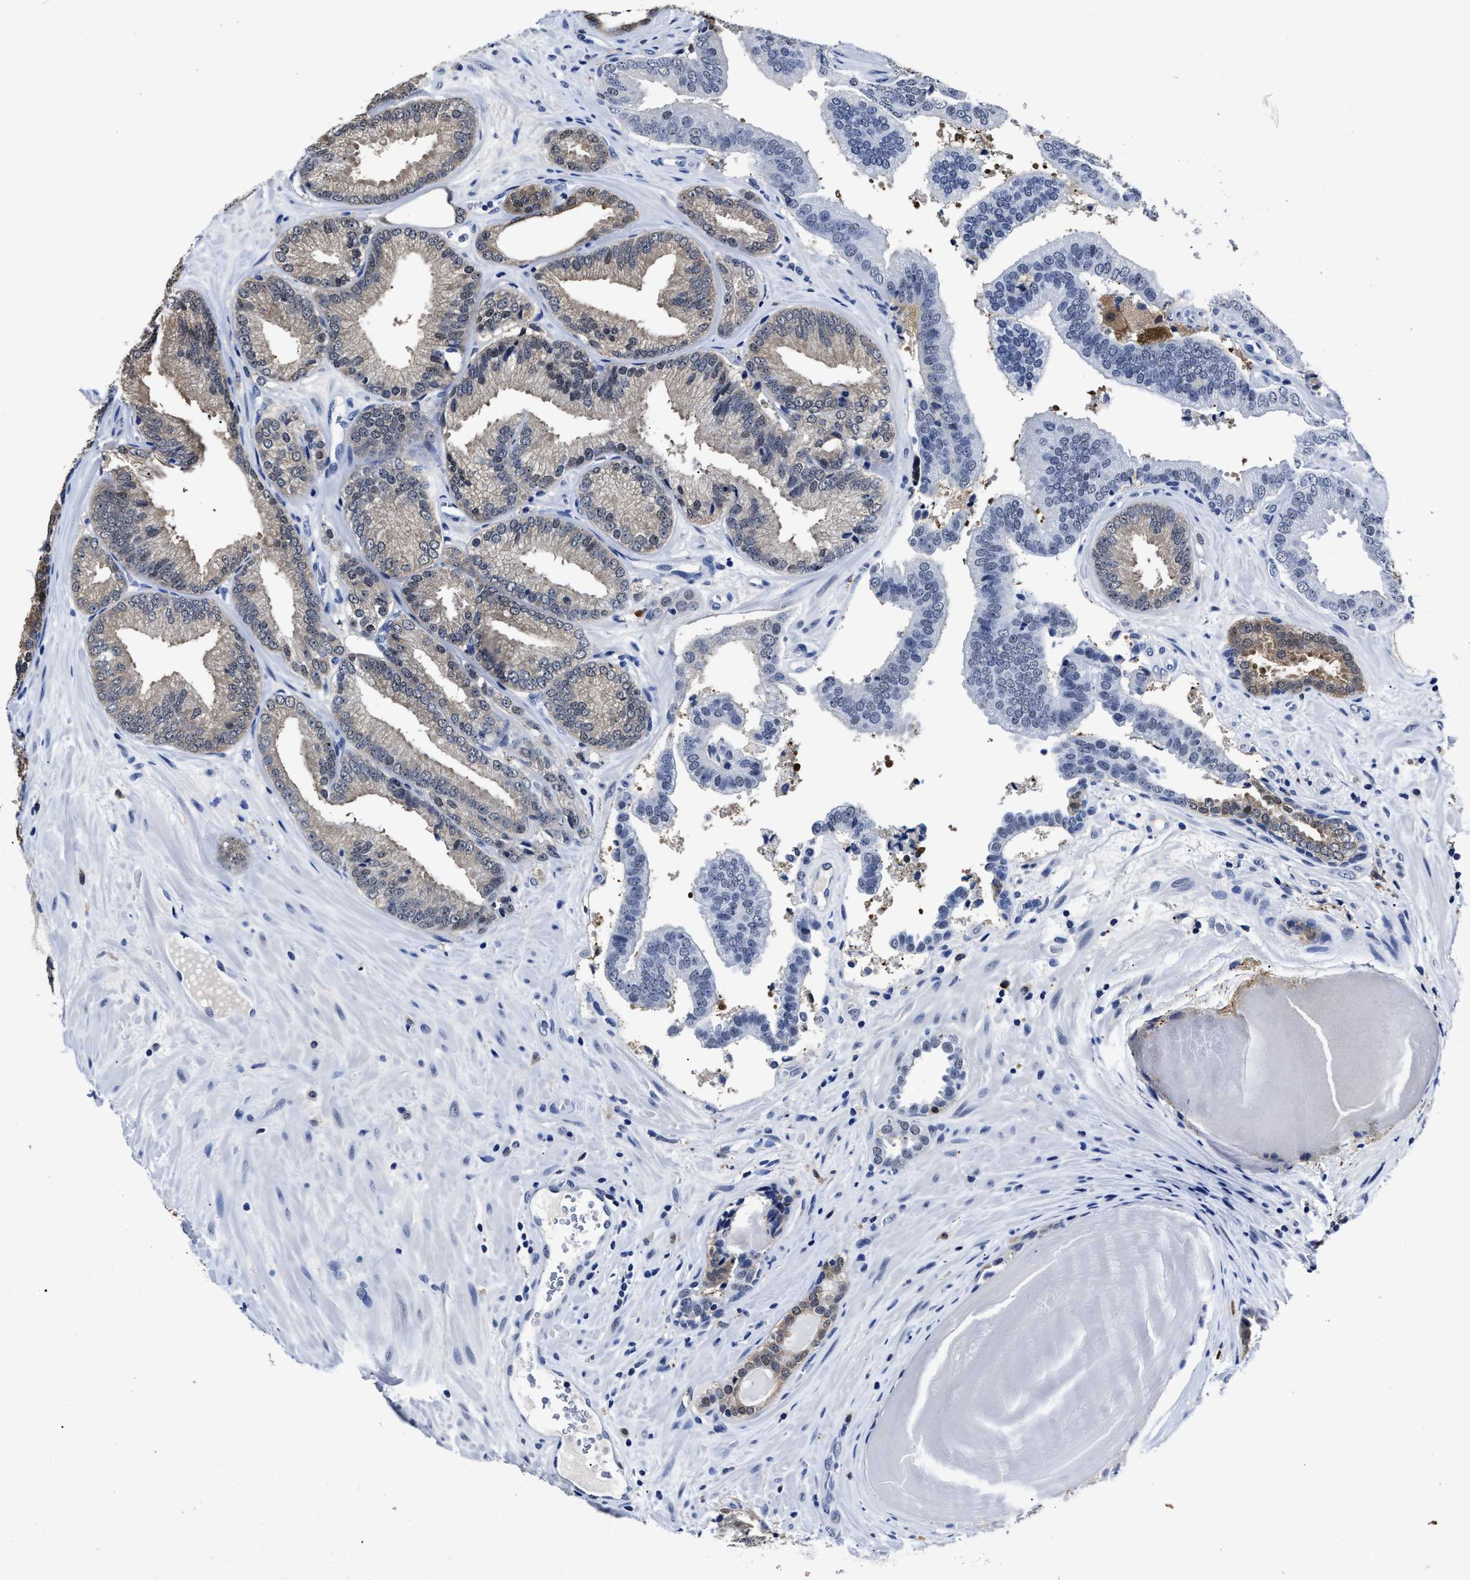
{"staining": {"intensity": "moderate", "quantity": "<25%", "location": "cytoplasmic/membranous"}, "tissue": "prostate cancer", "cell_type": "Tumor cells", "image_type": "cancer", "snomed": [{"axis": "morphology", "description": "Adenocarcinoma, Low grade"}, {"axis": "topography", "description": "Prostate"}], "caption": "The image exhibits a brown stain indicating the presence of a protein in the cytoplasmic/membranous of tumor cells in adenocarcinoma (low-grade) (prostate).", "gene": "PRPF4B", "patient": {"sex": "male", "age": 65}}